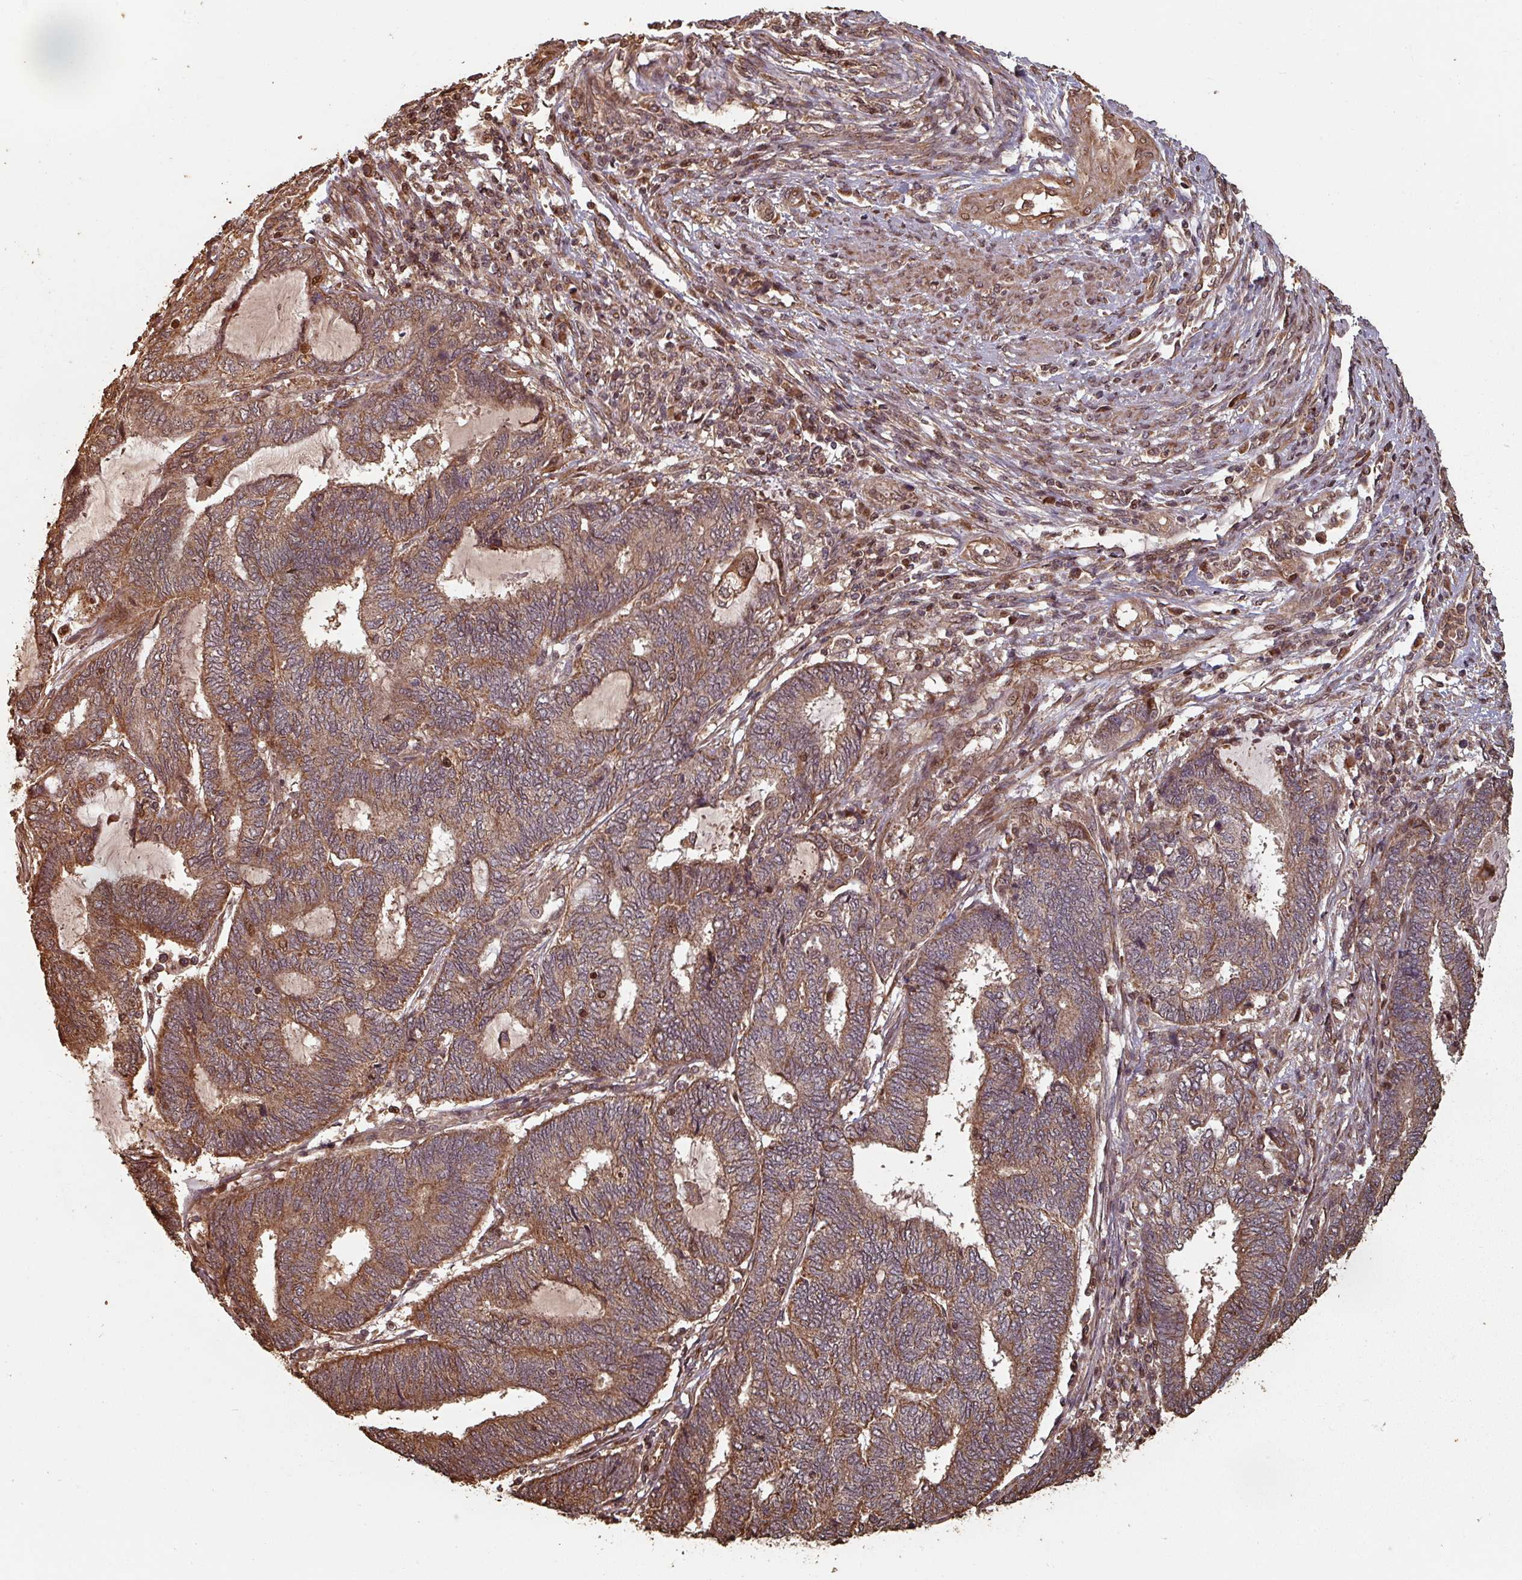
{"staining": {"intensity": "moderate", "quantity": ">75%", "location": "cytoplasmic/membranous"}, "tissue": "endometrial cancer", "cell_type": "Tumor cells", "image_type": "cancer", "snomed": [{"axis": "morphology", "description": "Adenocarcinoma, NOS"}, {"axis": "topography", "description": "Uterus"}, {"axis": "topography", "description": "Endometrium"}], "caption": "Moderate cytoplasmic/membranous staining for a protein is present in approximately >75% of tumor cells of adenocarcinoma (endometrial) using immunohistochemistry (IHC).", "gene": "EID1", "patient": {"sex": "female", "age": 70}}